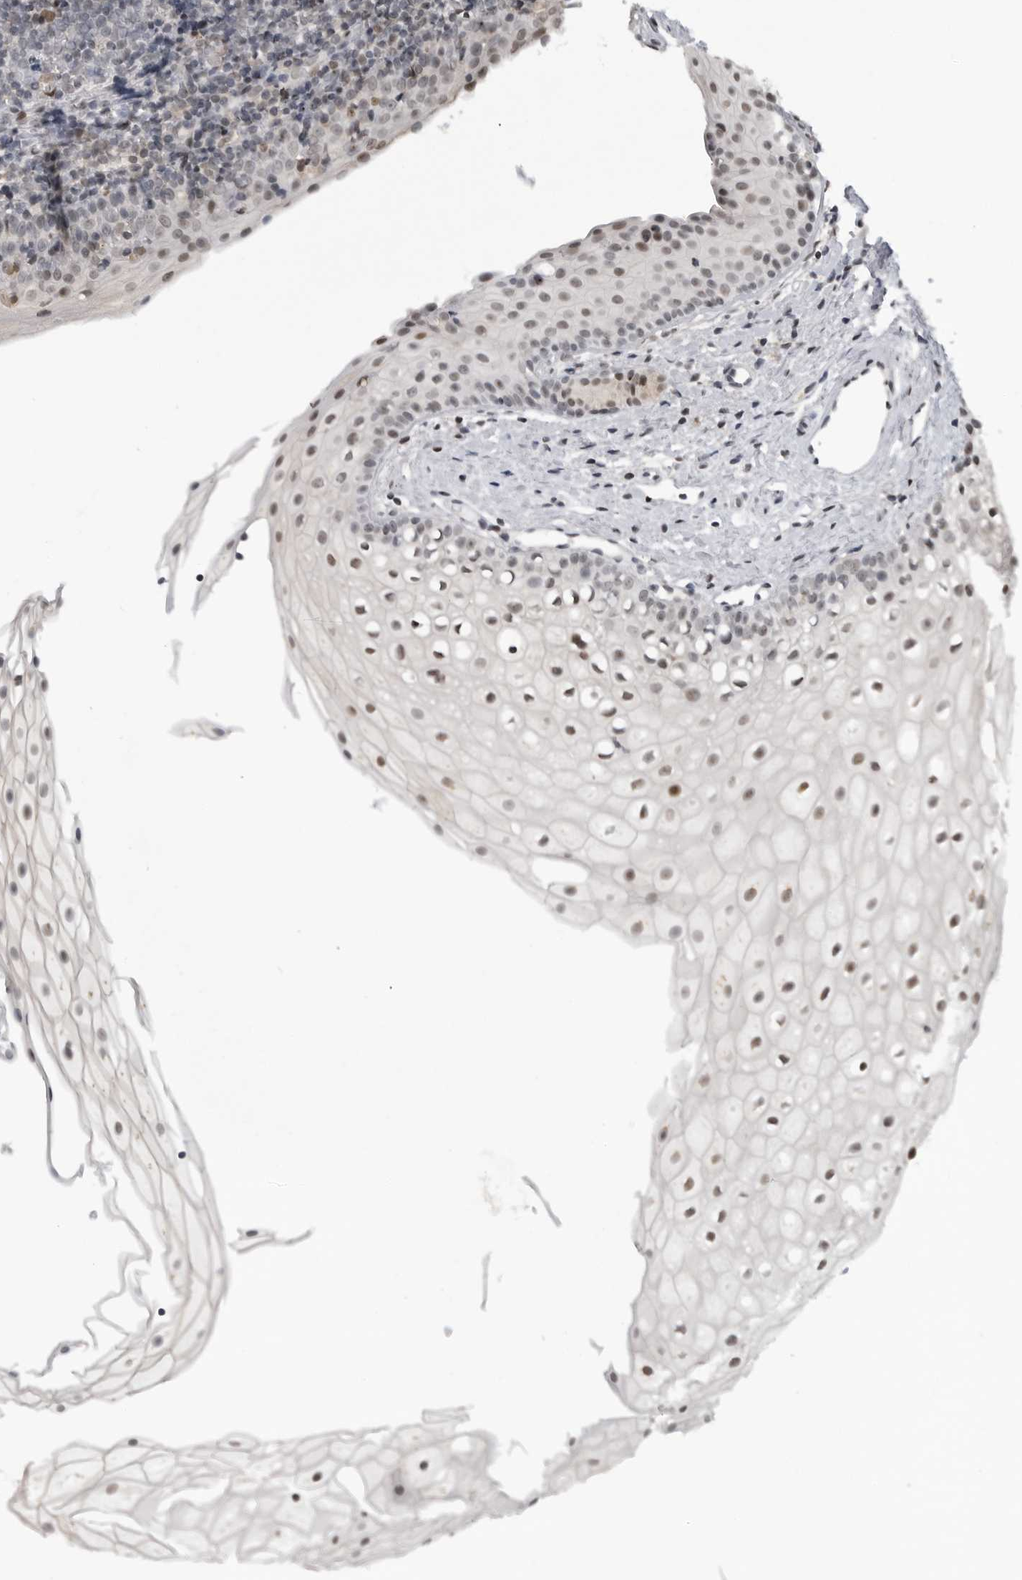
{"staining": {"intensity": "moderate", "quantity": "<25%", "location": "nuclear"}, "tissue": "oral mucosa", "cell_type": "Squamous epithelial cells", "image_type": "normal", "snomed": [{"axis": "morphology", "description": "Normal tissue, NOS"}, {"axis": "topography", "description": "Oral tissue"}], "caption": "Brown immunohistochemical staining in unremarkable oral mucosa reveals moderate nuclear expression in approximately <25% of squamous epithelial cells. (DAB = brown stain, brightfield microscopy at high magnification).", "gene": "C8orf58", "patient": {"sex": "male", "age": 28}}